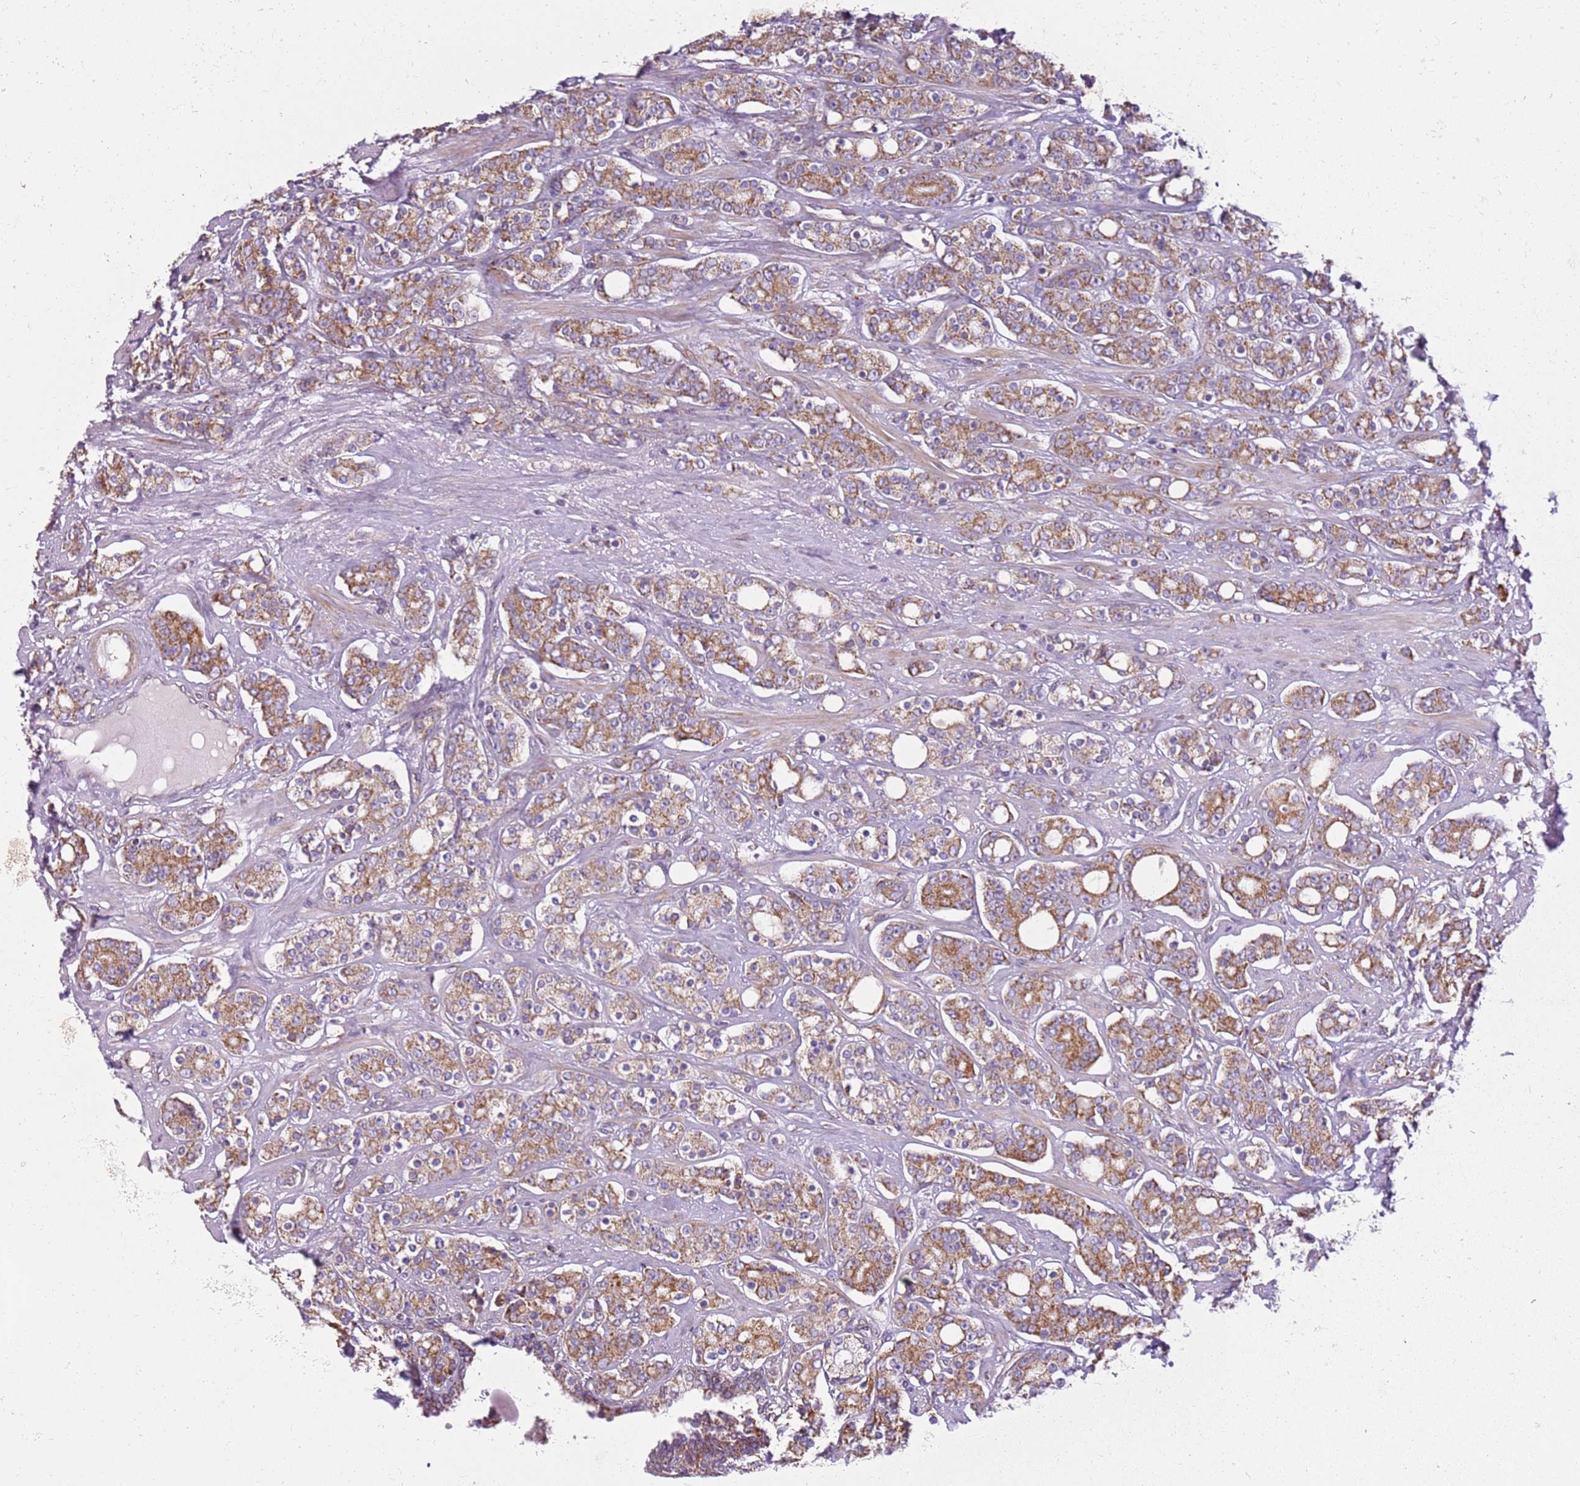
{"staining": {"intensity": "moderate", "quantity": ">75%", "location": "cytoplasmic/membranous"}, "tissue": "prostate cancer", "cell_type": "Tumor cells", "image_type": "cancer", "snomed": [{"axis": "morphology", "description": "Adenocarcinoma, High grade"}, {"axis": "topography", "description": "Prostate"}], "caption": "DAB (3,3'-diaminobenzidine) immunohistochemical staining of prostate adenocarcinoma (high-grade) displays moderate cytoplasmic/membranous protein positivity in approximately >75% of tumor cells. (DAB IHC with brightfield microscopy, high magnification).", "gene": "TMEM200C", "patient": {"sex": "male", "age": 62}}